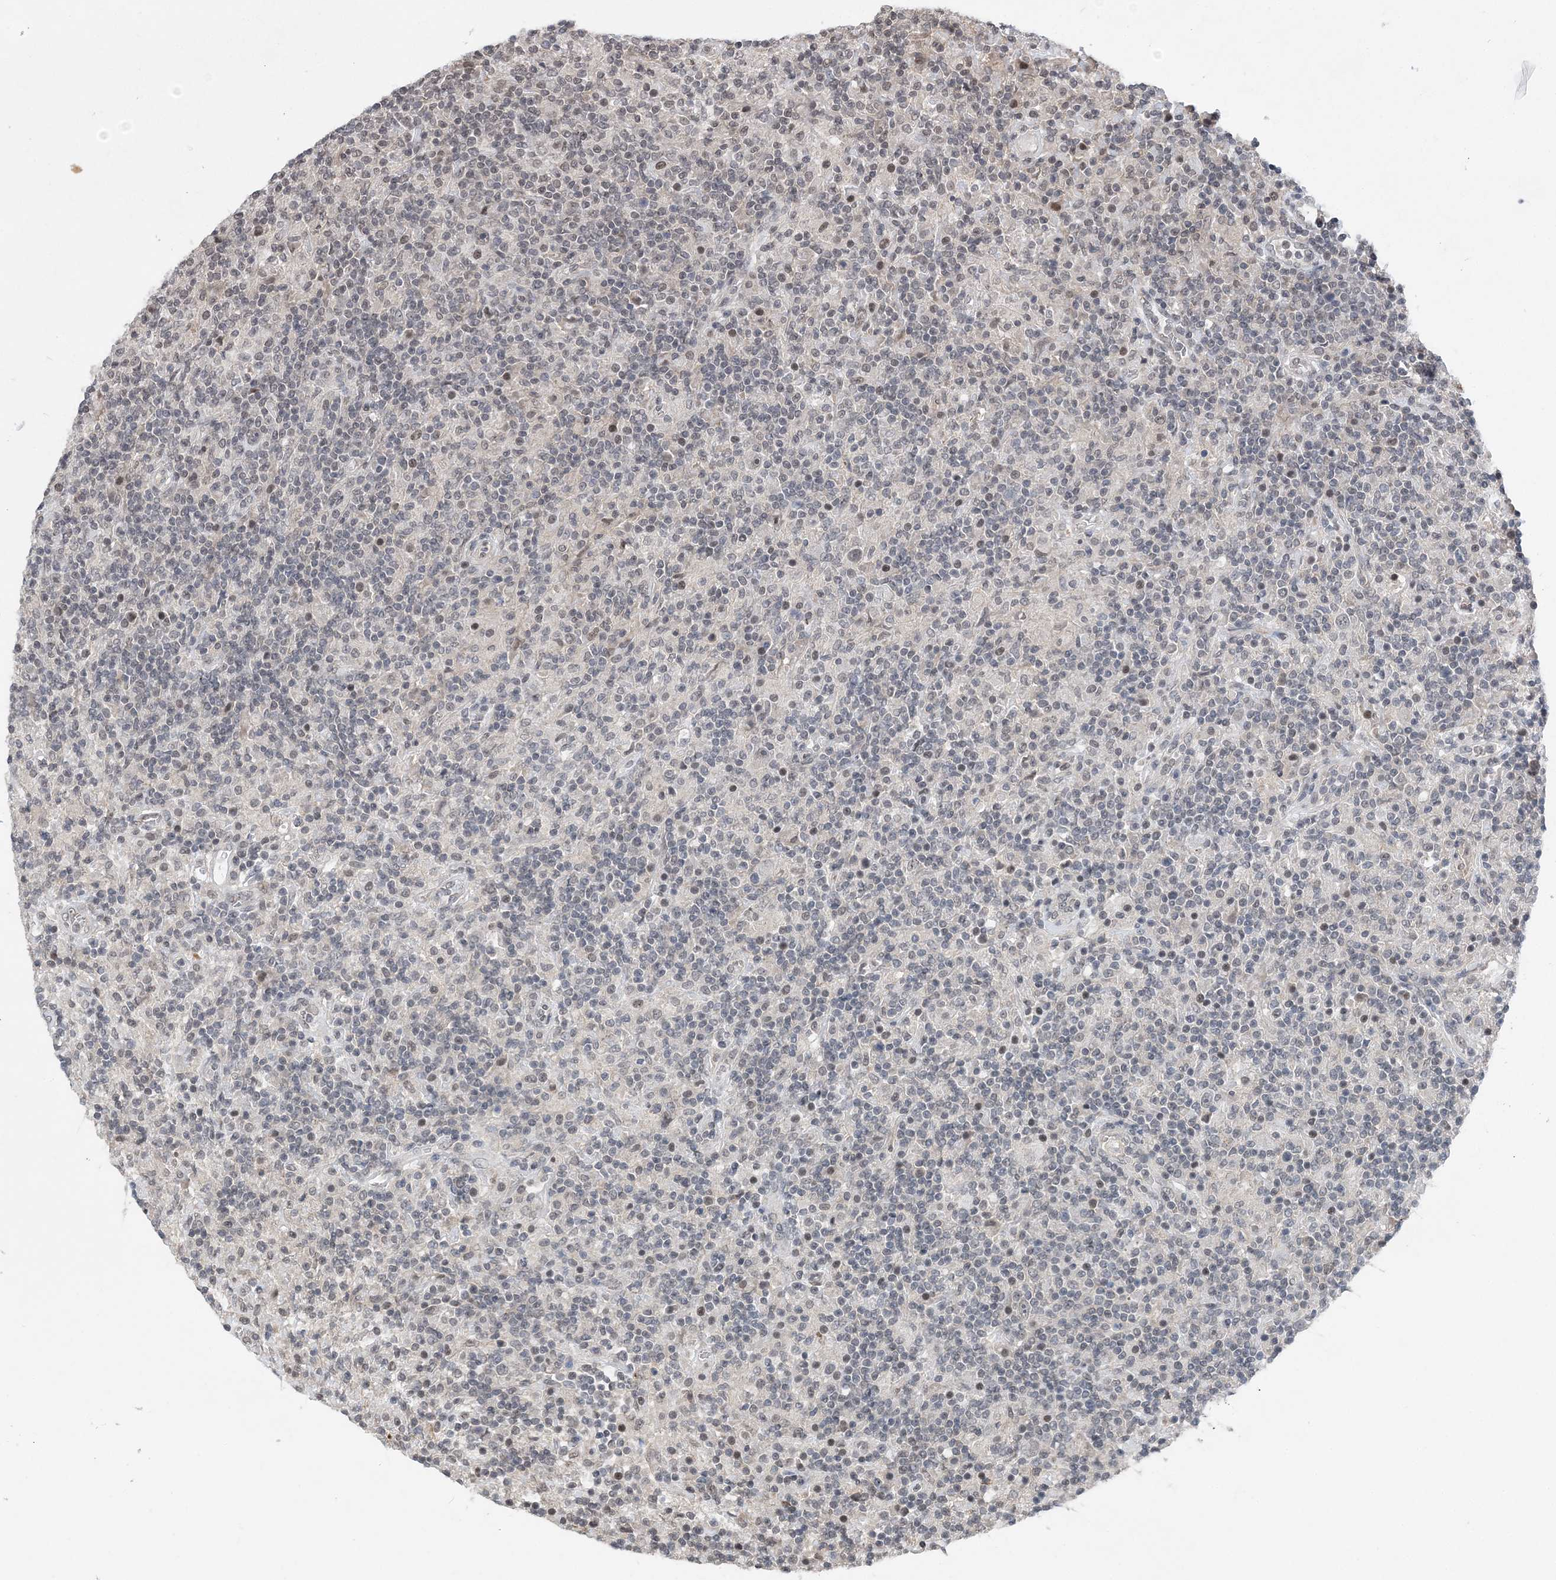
{"staining": {"intensity": "negative", "quantity": "none", "location": "none"}, "tissue": "lymphoma", "cell_type": "Tumor cells", "image_type": "cancer", "snomed": [{"axis": "morphology", "description": "Hodgkin's disease, NOS"}, {"axis": "topography", "description": "Lymph node"}], "caption": "A micrograph of lymphoma stained for a protein demonstrates no brown staining in tumor cells.", "gene": "CCDC152", "patient": {"sex": "male", "age": 70}}